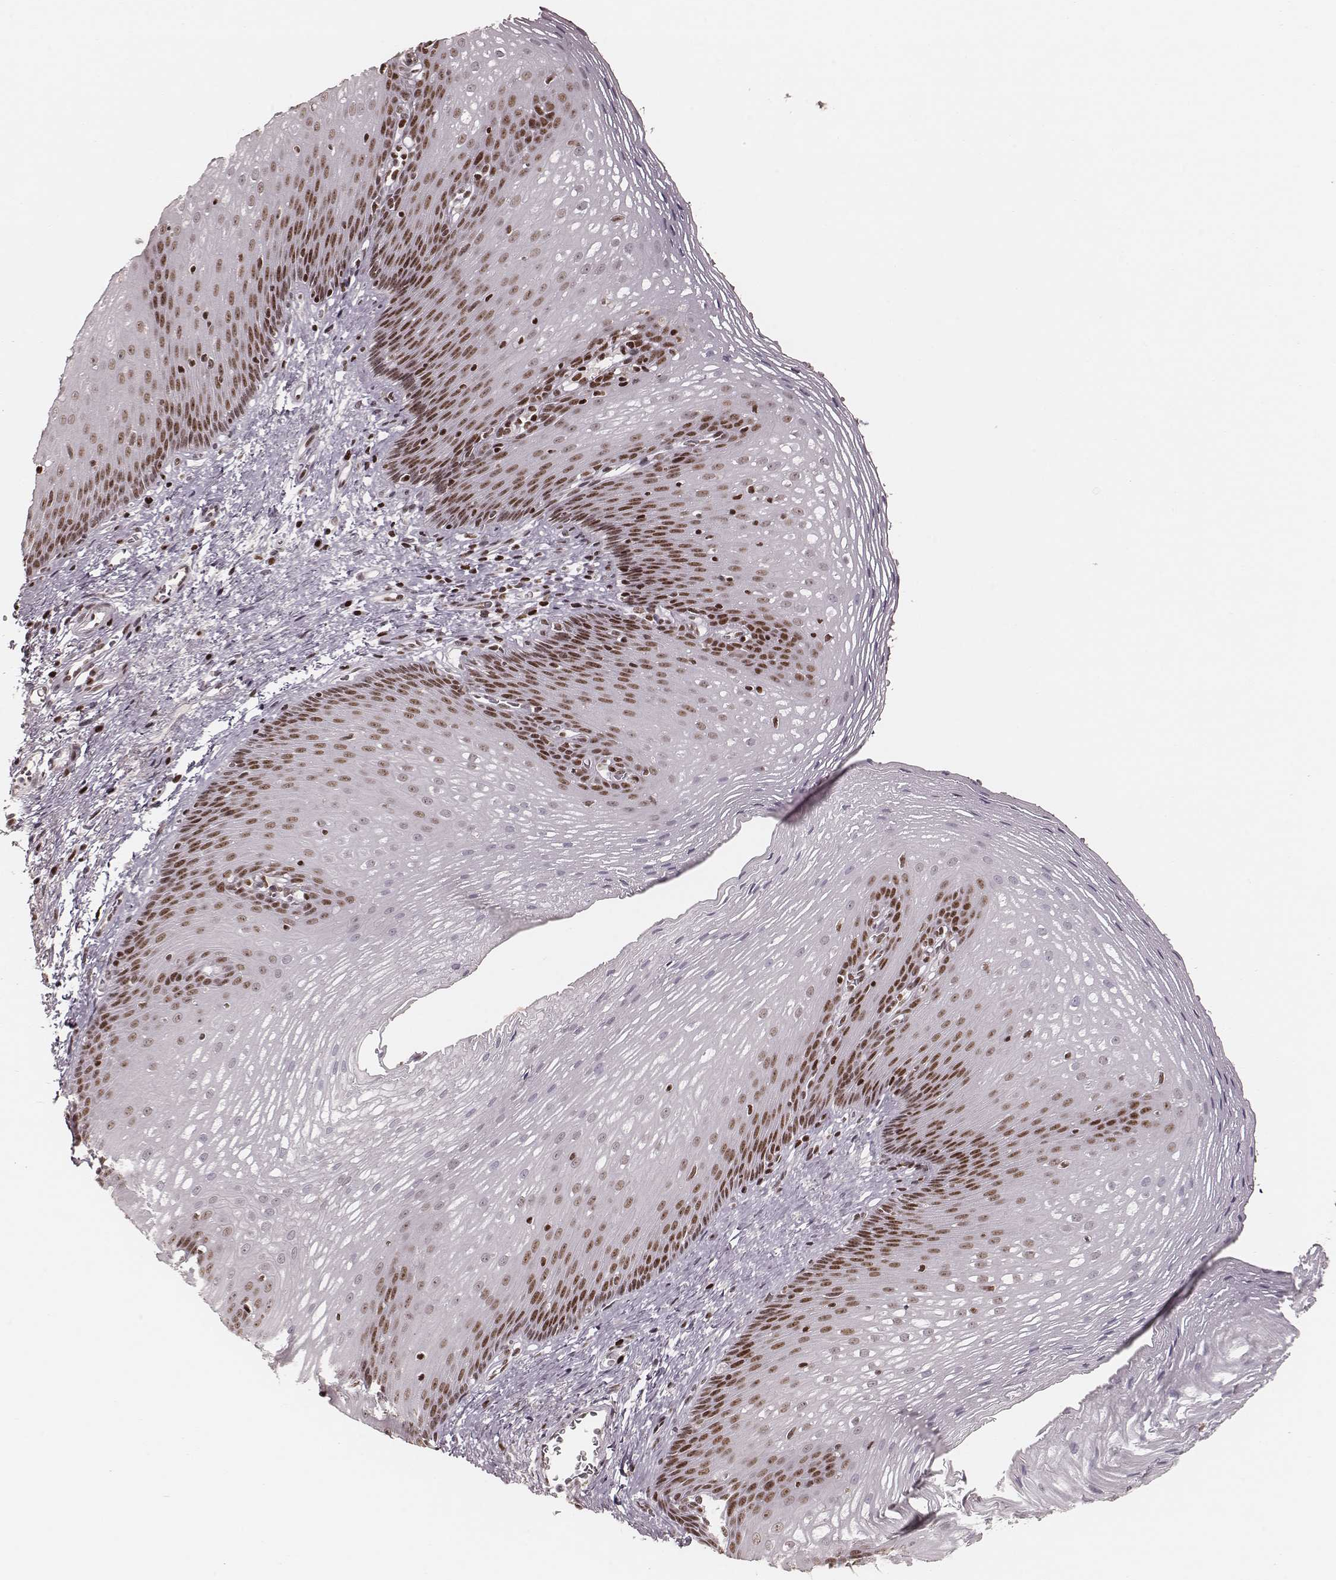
{"staining": {"intensity": "strong", "quantity": ">75%", "location": "nuclear"}, "tissue": "esophagus", "cell_type": "Squamous epithelial cells", "image_type": "normal", "snomed": [{"axis": "morphology", "description": "Normal tissue, NOS"}, {"axis": "topography", "description": "Esophagus"}], "caption": "Immunohistochemistry of benign esophagus demonstrates high levels of strong nuclear expression in approximately >75% of squamous epithelial cells.", "gene": "PARP1", "patient": {"sex": "male", "age": 76}}